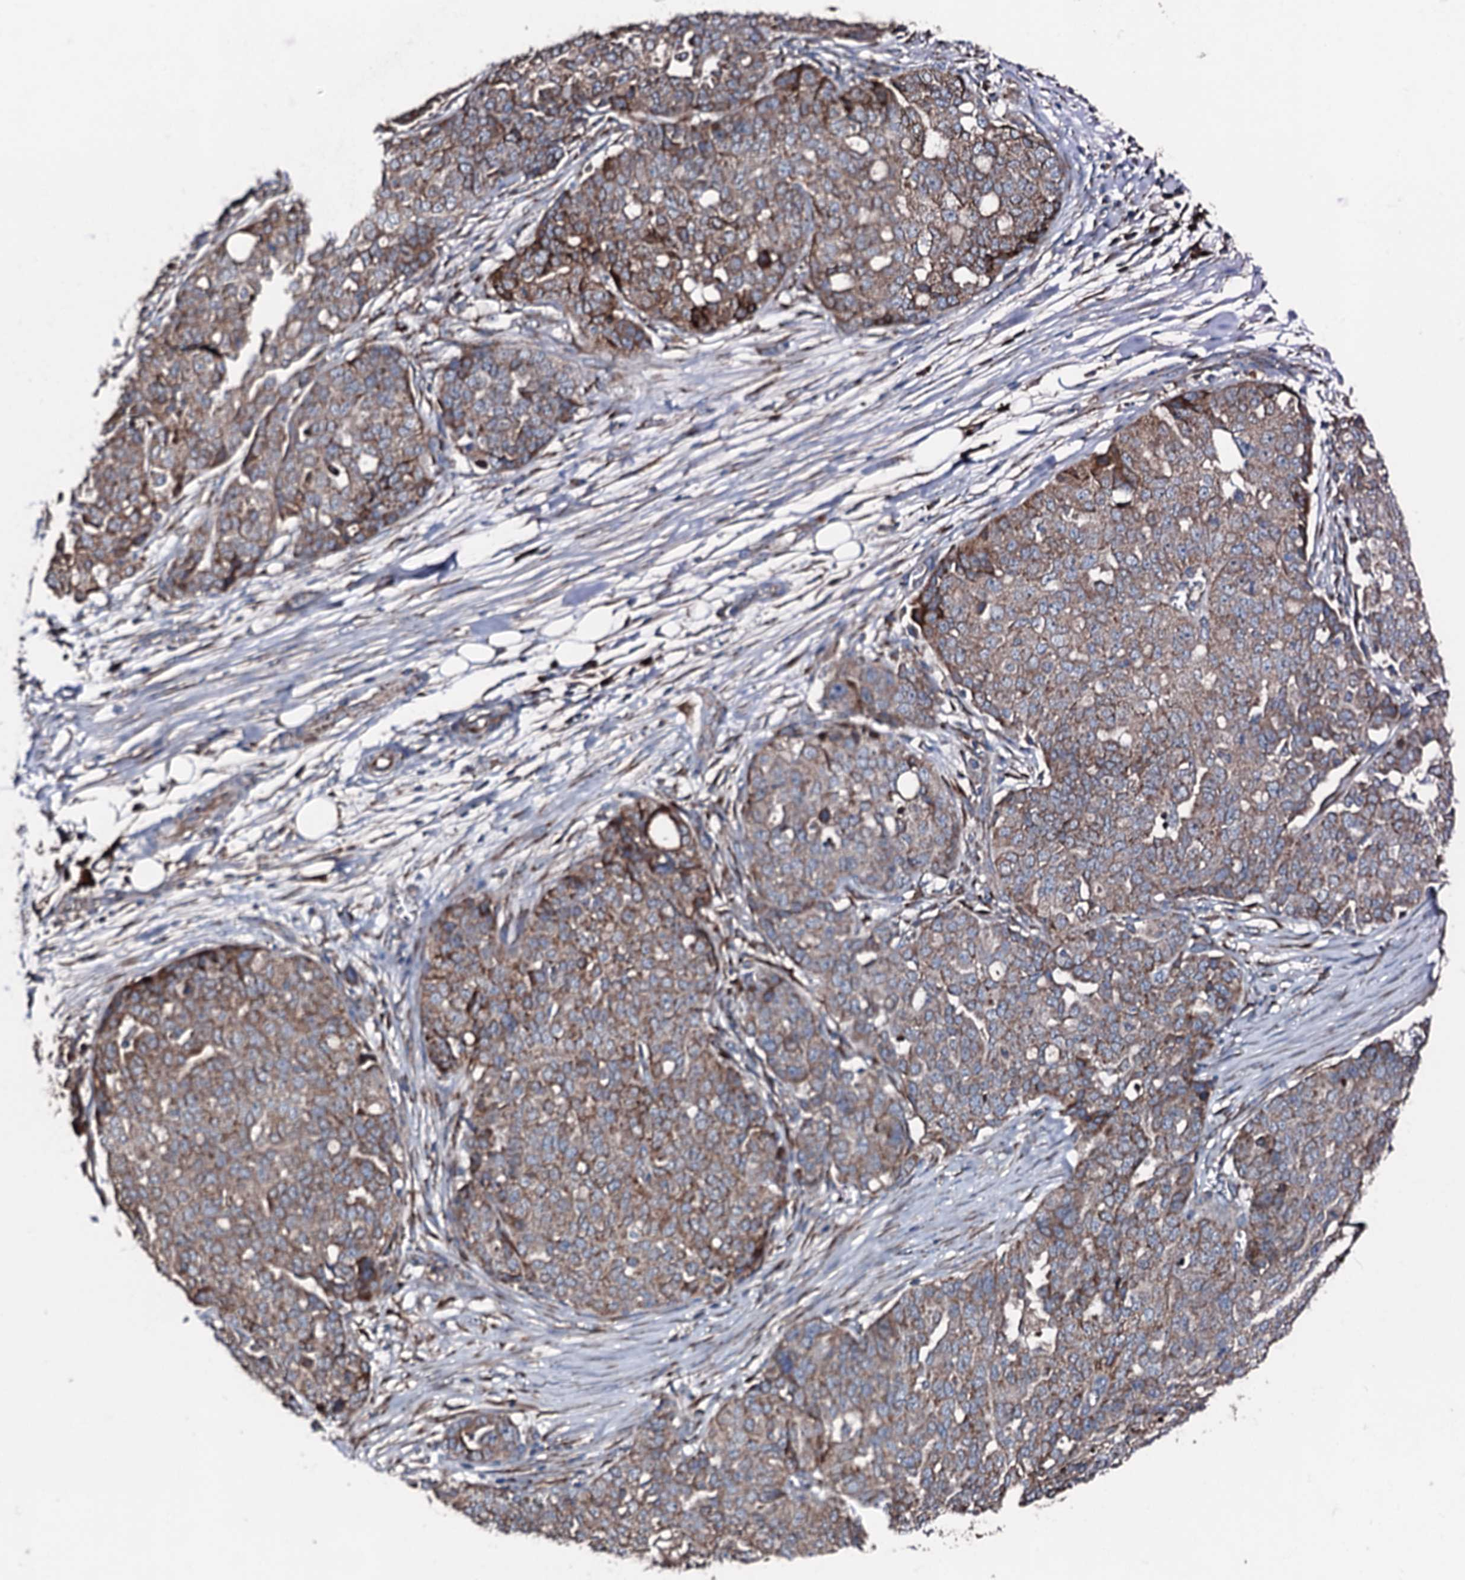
{"staining": {"intensity": "moderate", "quantity": ">75%", "location": "cytoplasmic/membranous"}, "tissue": "ovarian cancer", "cell_type": "Tumor cells", "image_type": "cancer", "snomed": [{"axis": "morphology", "description": "Cystadenocarcinoma, serous, NOS"}, {"axis": "topography", "description": "Soft tissue"}, {"axis": "topography", "description": "Ovary"}], "caption": "A medium amount of moderate cytoplasmic/membranous expression is seen in about >75% of tumor cells in serous cystadenocarcinoma (ovarian) tissue.", "gene": "ACSS3", "patient": {"sex": "female", "age": 57}}